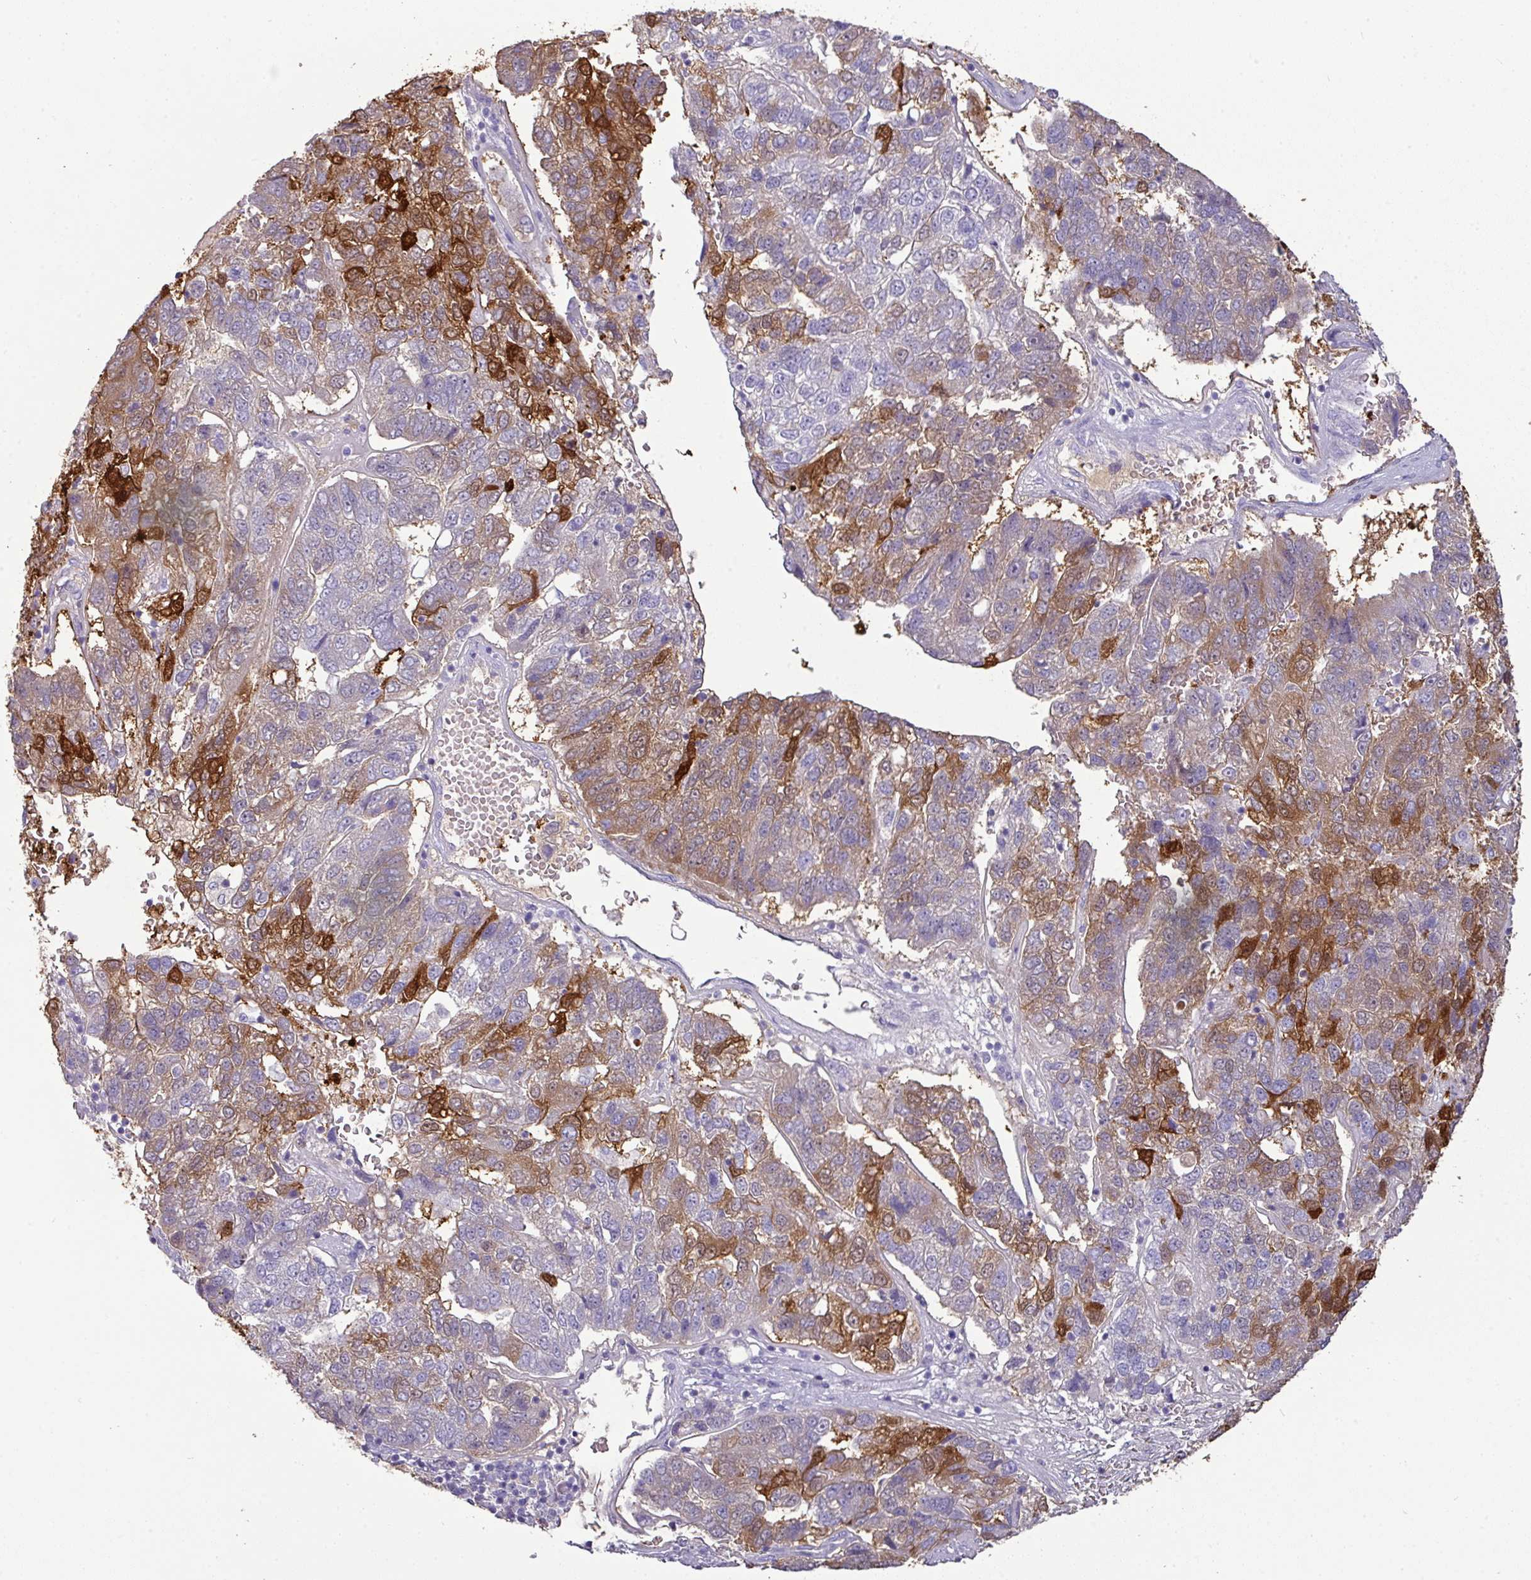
{"staining": {"intensity": "strong", "quantity": "<25%", "location": "cytoplasmic/membranous"}, "tissue": "pancreatic cancer", "cell_type": "Tumor cells", "image_type": "cancer", "snomed": [{"axis": "morphology", "description": "Adenocarcinoma, NOS"}, {"axis": "topography", "description": "Pancreas"}], "caption": "Human pancreatic cancer (adenocarcinoma) stained for a protein (brown) shows strong cytoplasmic/membranous positive expression in approximately <25% of tumor cells.", "gene": "GSTA3", "patient": {"sex": "female", "age": 61}}